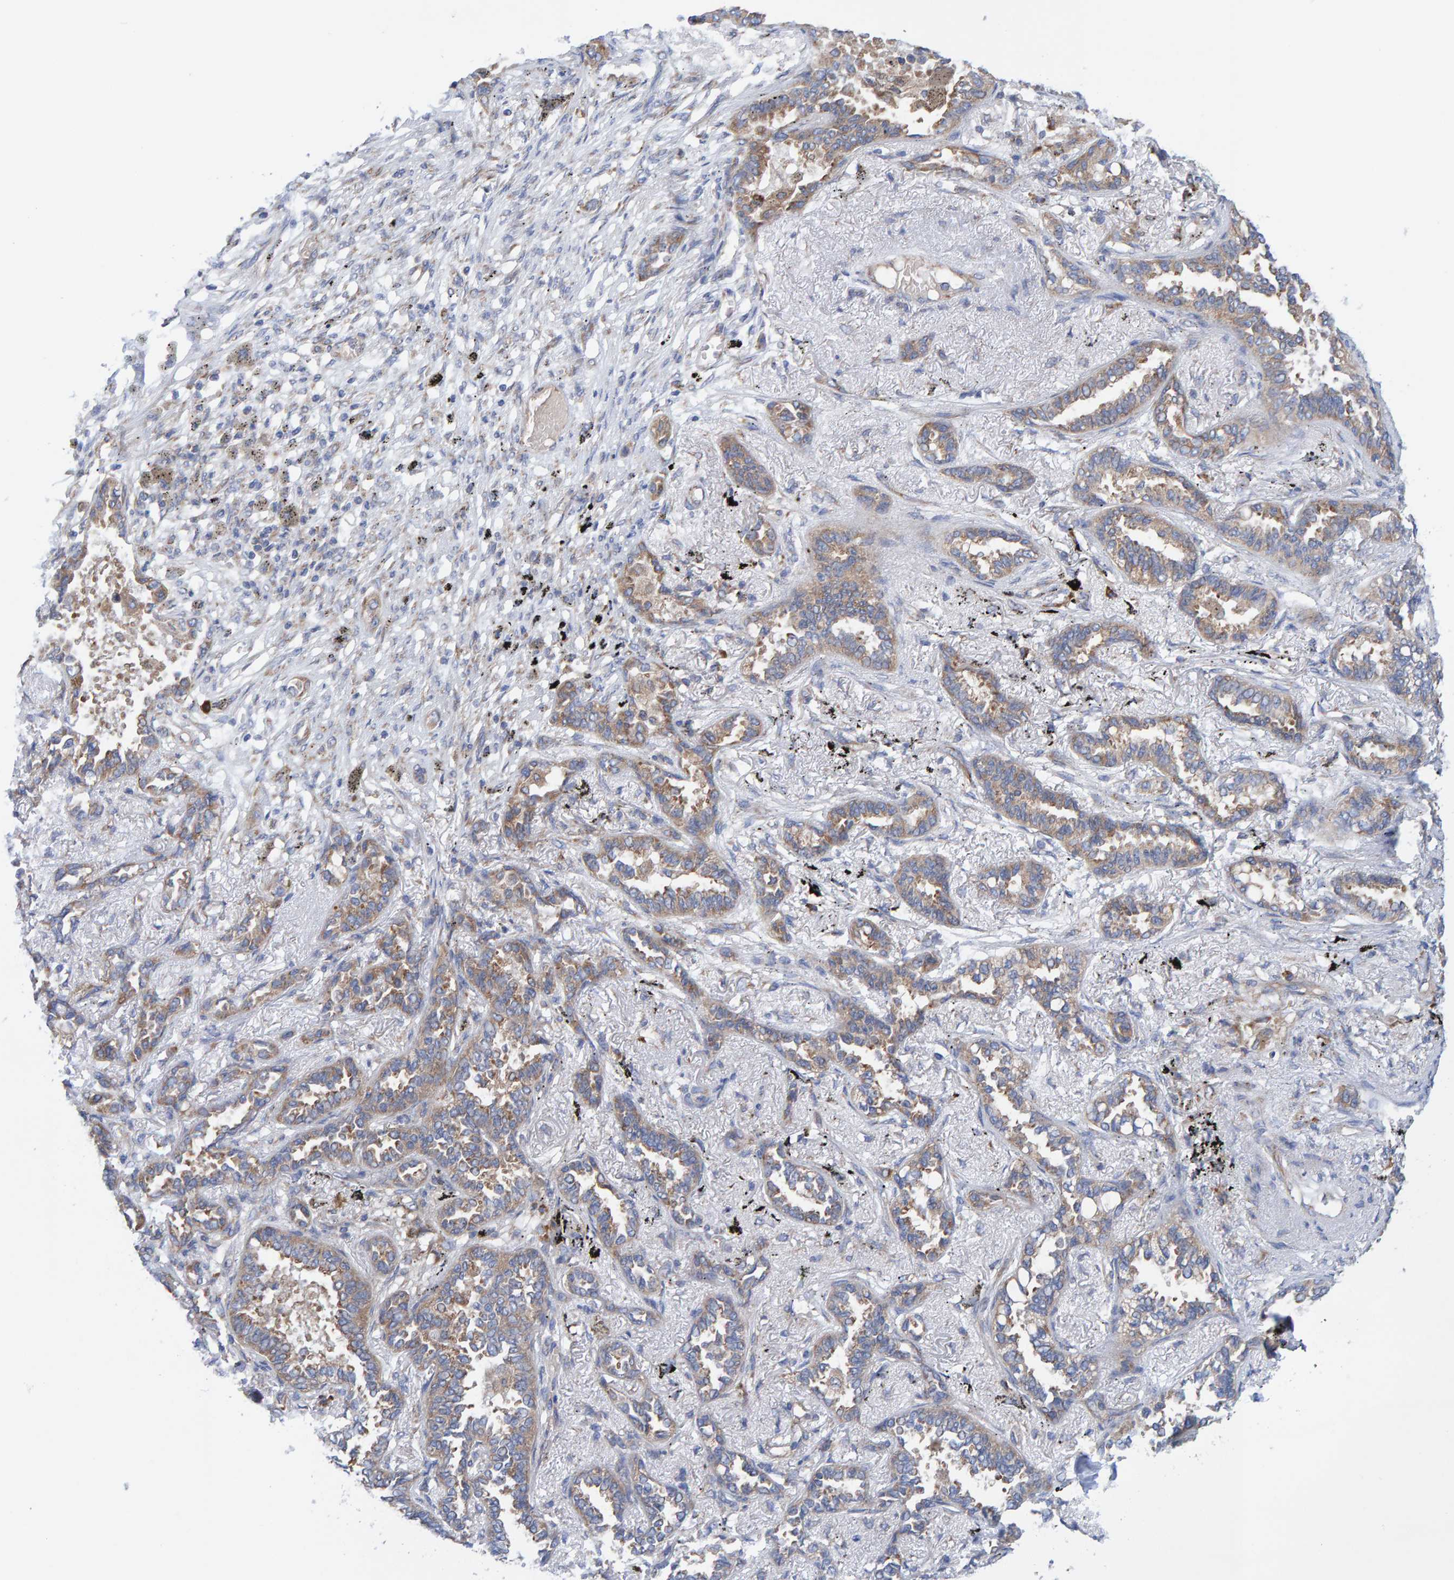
{"staining": {"intensity": "weak", "quantity": ">75%", "location": "cytoplasmic/membranous"}, "tissue": "lung cancer", "cell_type": "Tumor cells", "image_type": "cancer", "snomed": [{"axis": "morphology", "description": "Adenocarcinoma, NOS"}, {"axis": "topography", "description": "Lung"}], "caption": "There is low levels of weak cytoplasmic/membranous expression in tumor cells of adenocarcinoma (lung), as demonstrated by immunohistochemical staining (brown color).", "gene": "CDK5RAP3", "patient": {"sex": "male", "age": 59}}